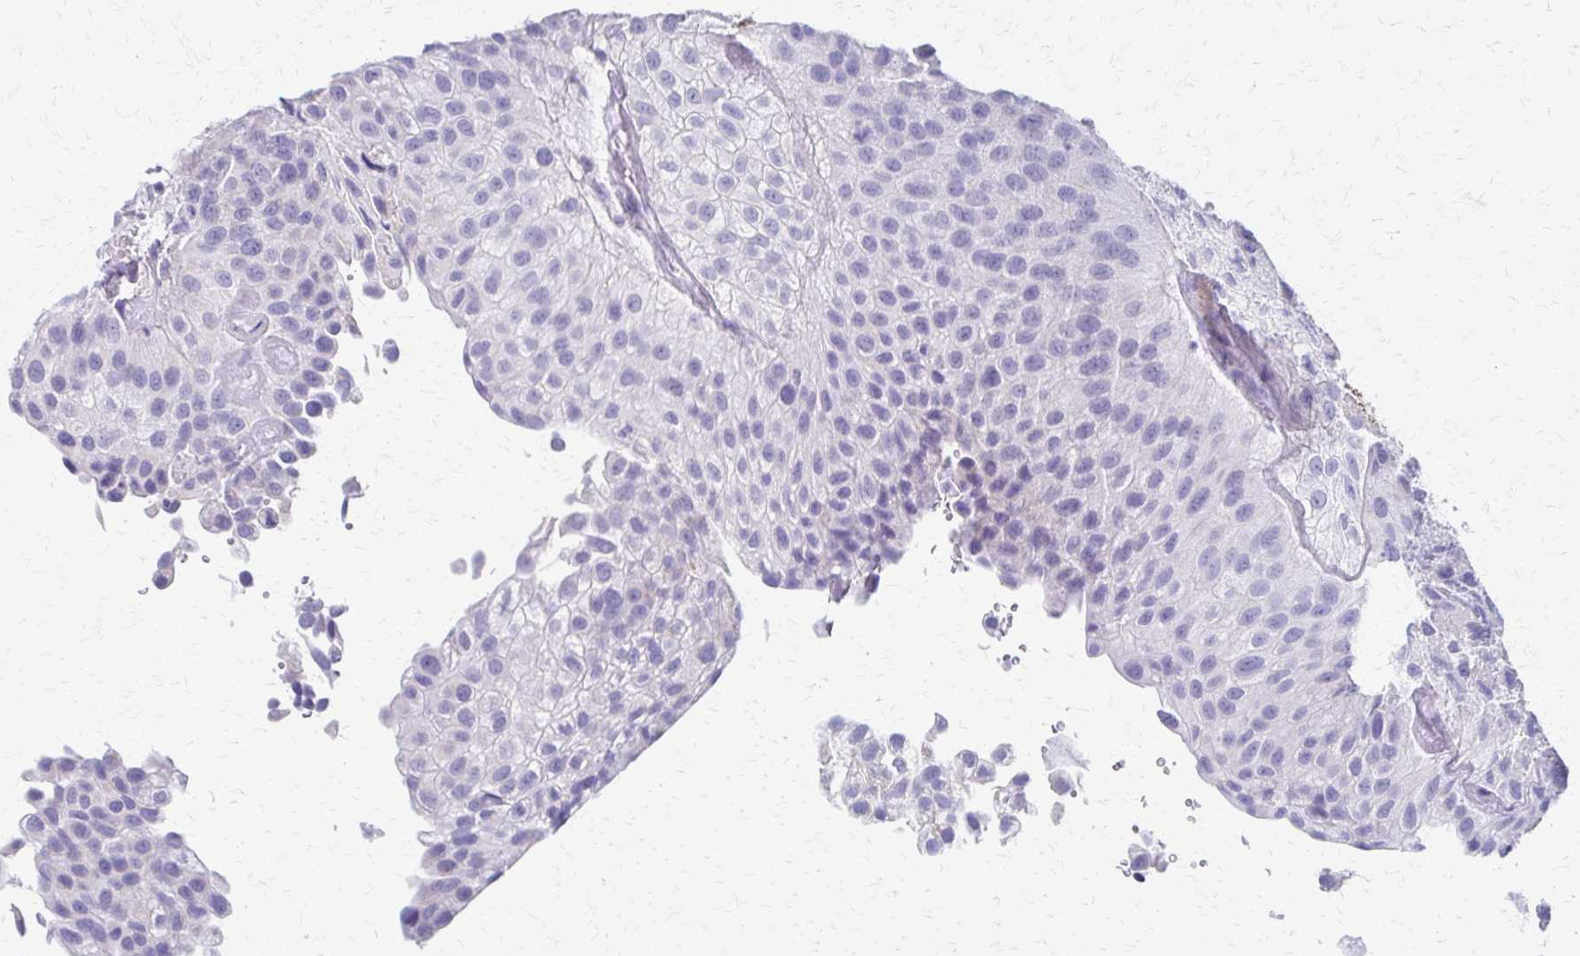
{"staining": {"intensity": "negative", "quantity": "none", "location": "none"}, "tissue": "urothelial cancer", "cell_type": "Tumor cells", "image_type": "cancer", "snomed": [{"axis": "morphology", "description": "Urothelial carcinoma, NOS"}, {"axis": "topography", "description": "Urinary bladder"}], "caption": "The image demonstrates no significant staining in tumor cells of urothelial cancer.", "gene": "ZSCAN5B", "patient": {"sex": "male", "age": 87}}